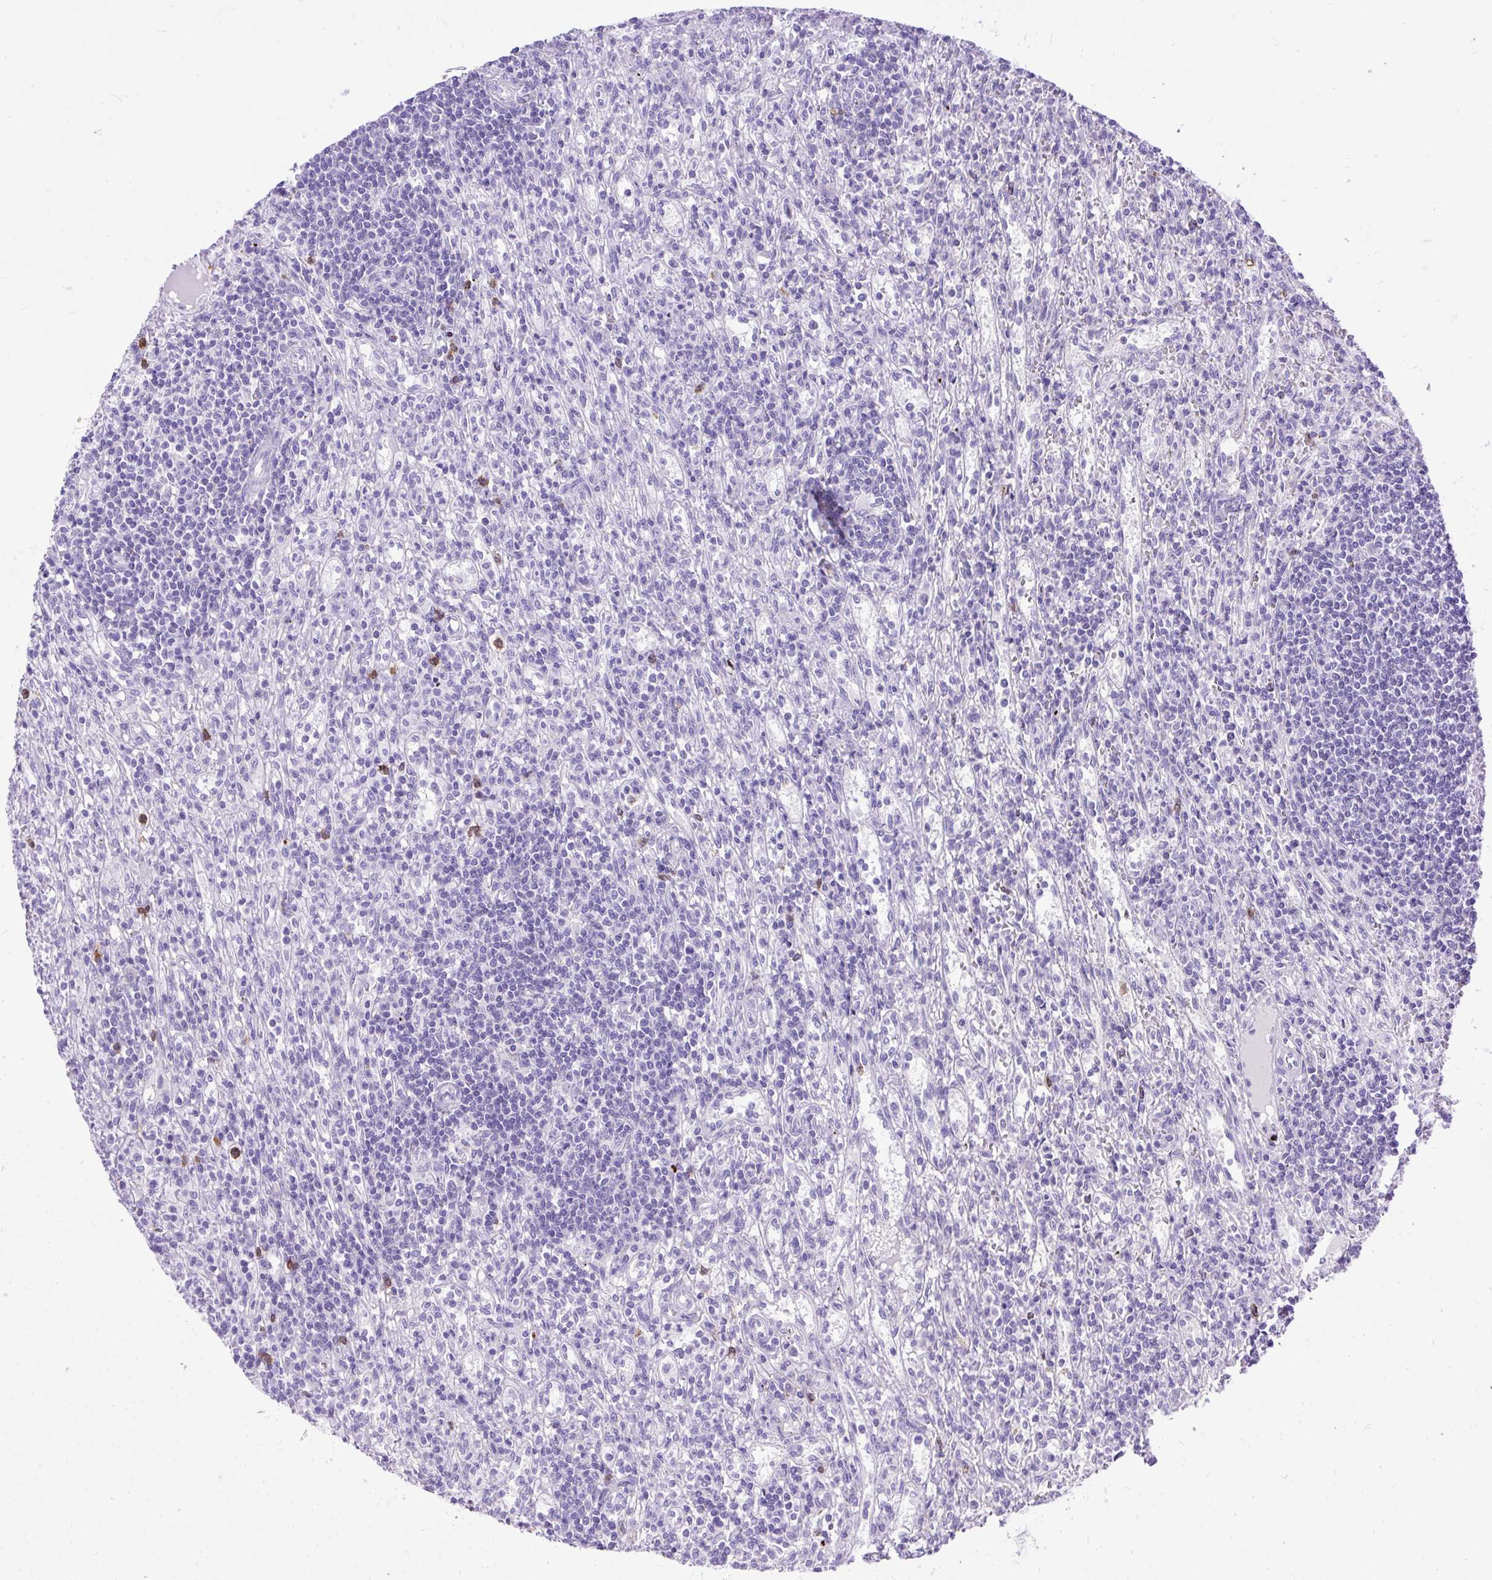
{"staining": {"intensity": "negative", "quantity": "none", "location": "none"}, "tissue": "lymphoma", "cell_type": "Tumor cells", "image_type": "cancer", "snomed": [{"axis": "morphology", "description": "Malignant lymphoma, non-Hodgkin's type, Low grade"}, {"axis": "topography", "description": "Spleen"}], "caption": "This is a histopathology image of IHC staining of malignant lymphoma, non-Hodgkin's type (low-grade), which shows no expression in tumor cells.", "gene": "ZNF256", "patient": {"sex": "male", "age": 76}}